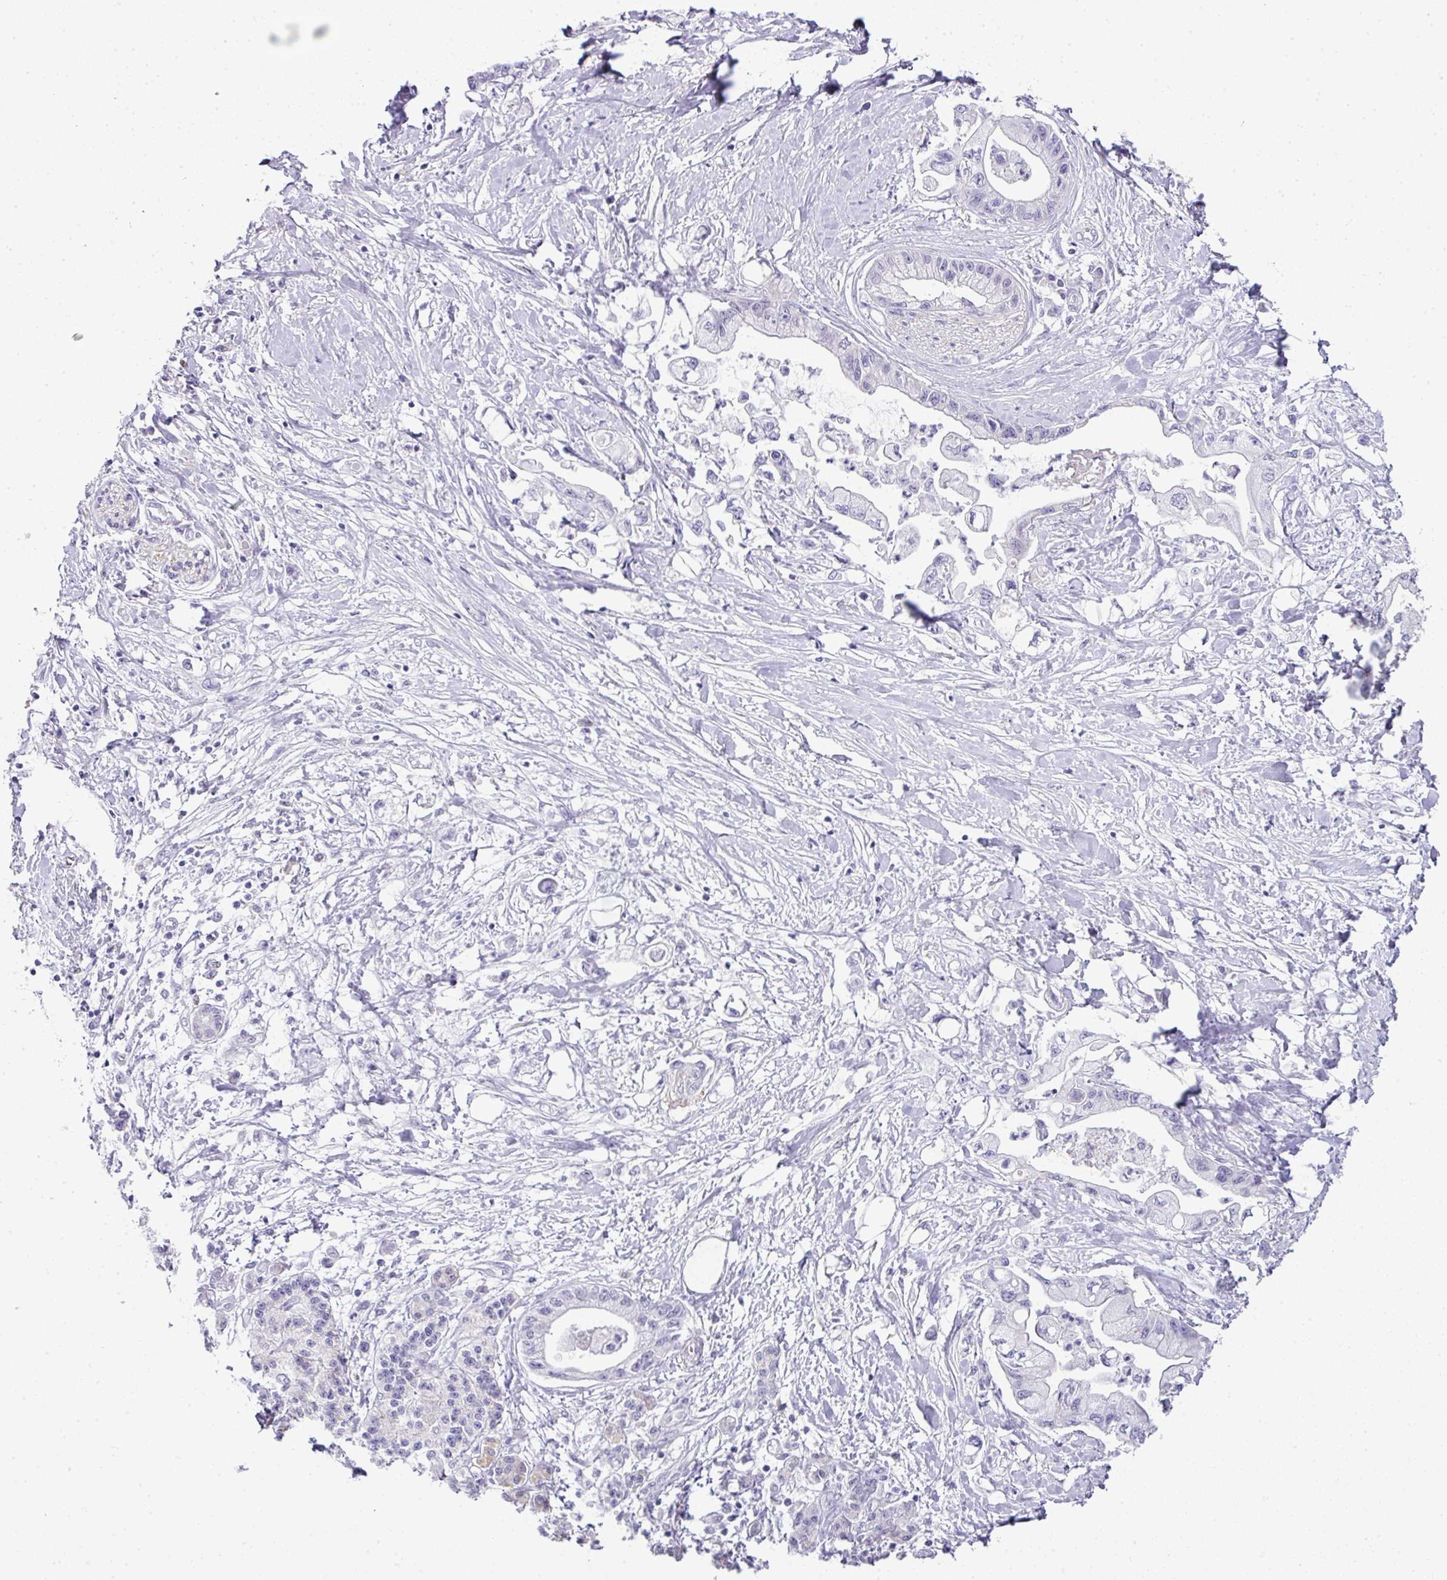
{"staining": {"intensity": "negative", "quantity": "none", "location": "none"}, "tissue": "pancreatic cancer", "cell_type": "Tumor cells", "image_type": "cancer", "snomed": [{"axis": "morphology", "description": "Adenocarcinoma, NOS"}, {"axis": "topography", "description": "Pancreas"}], "caption": "Immunohistochemistry (IHC) photomicrograph of neoplastic tissue: human adenocarcinoma (pancreatic) stained with DAB exhibits no significant protein positivity in tumor cells. Brightfield microscopy of IHC stained with DAB (3,3'-diaminobenzidine) (brown) and hematoxylin (blue), captured at high magnification.", "gene": "BCL11A", "patient": {"sex": "male", "age": 61}}